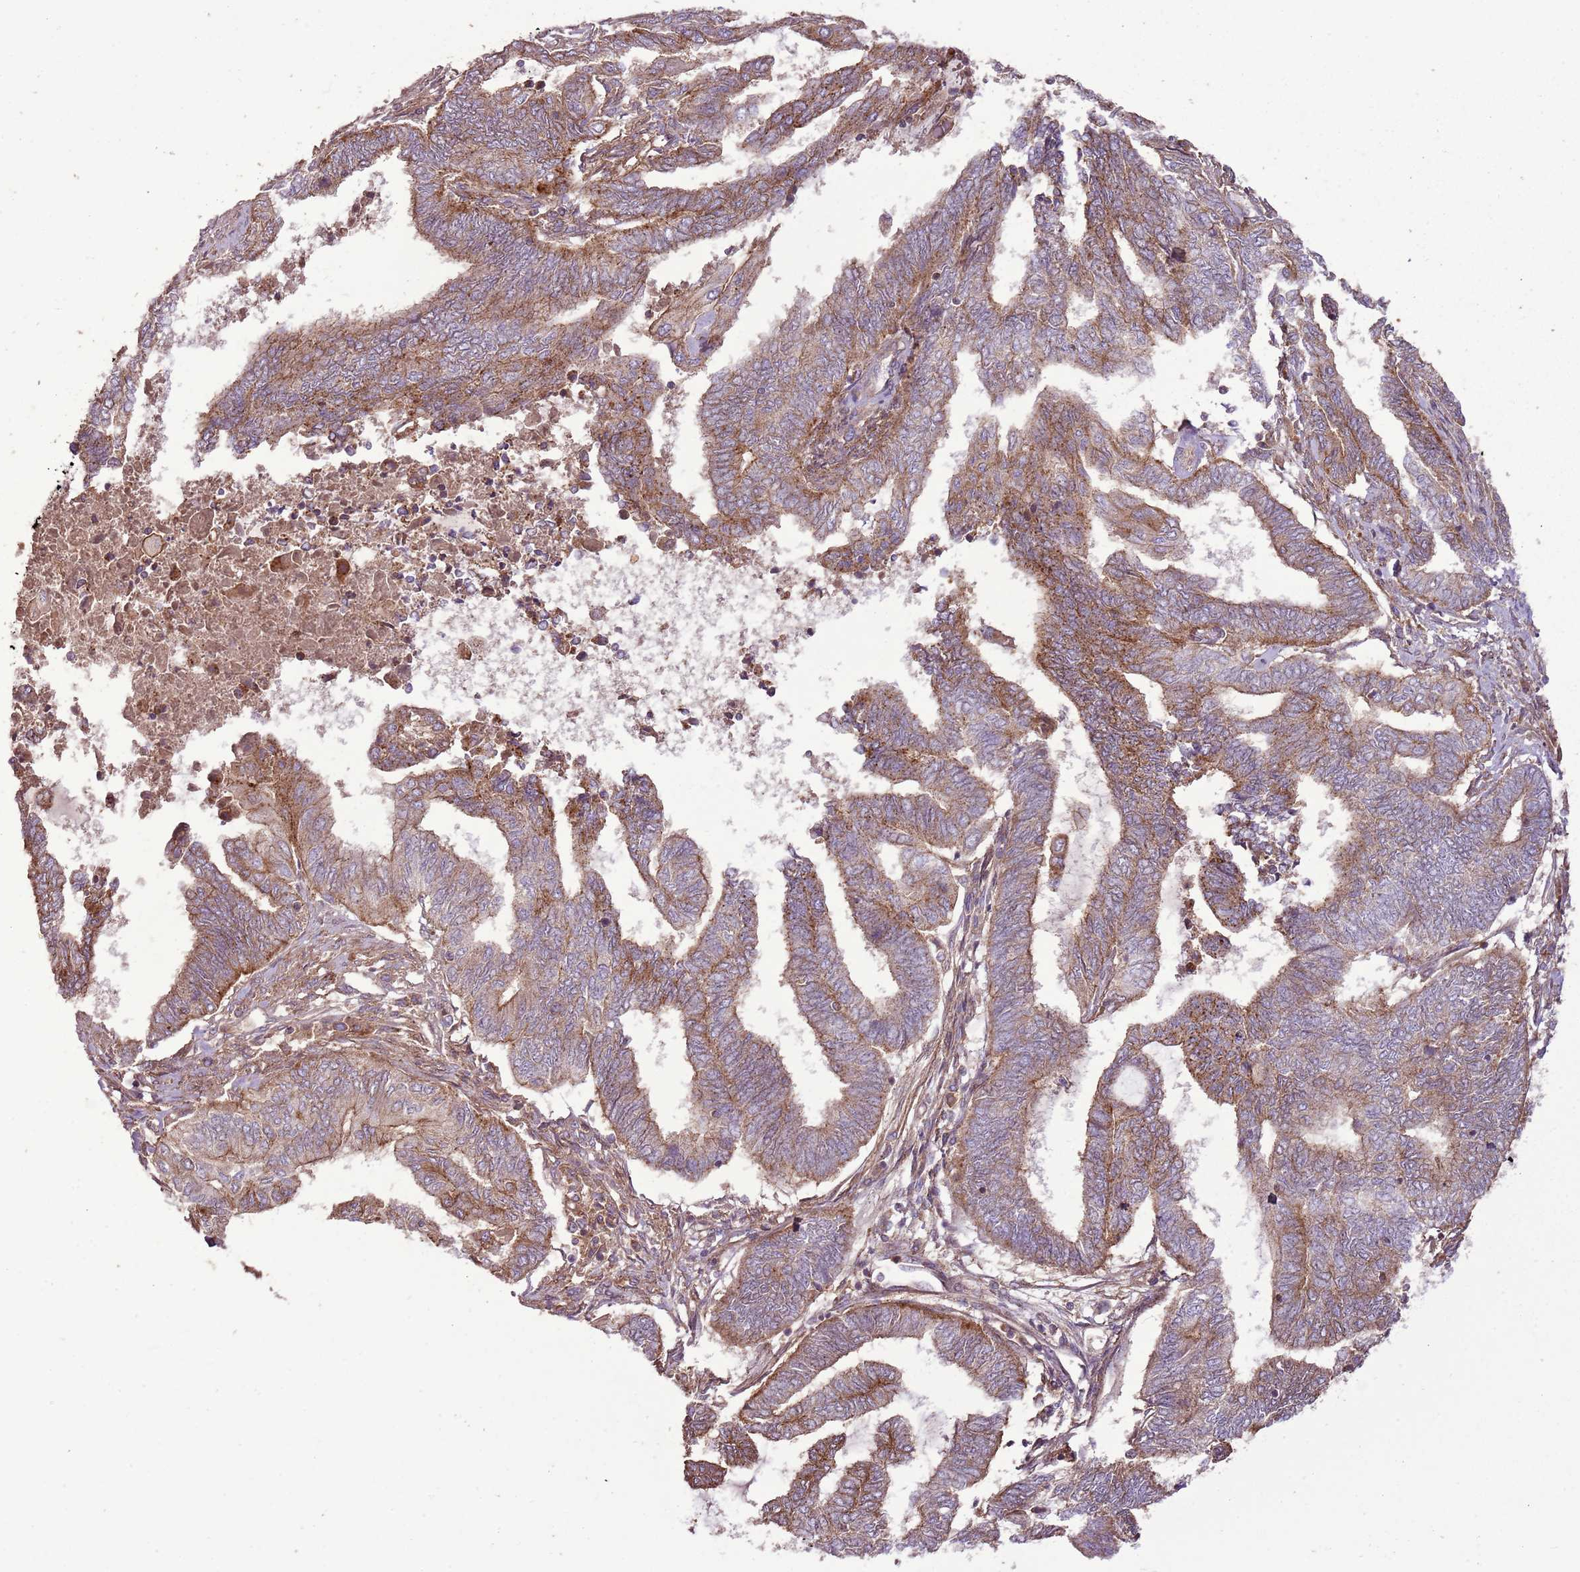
{"staining": {"intensity": "moderate", "quantity": ">75%", "location": "cytoplasmic/membranous"}, "tissue": "endometrial cancer", "cell_type": "Tumor cells", "image_type": "cancer", "snomed": [{"axis": "morphology", "description": "Adenocarcinoma, NOS"}, {"axis": "topography", "description": "Uterus"}, {"axis": "topography", "description": "Endometrium"}], "caption": "Protein staining by immunohistochemistry demonstrates moderate cytoplasmic/membranous expression in approximately >75% of tumor cells in endometrial cancer (adenocarcinoma).", "gene": "ANKRD24", "patient": {"sex": "female", "age": 70}}